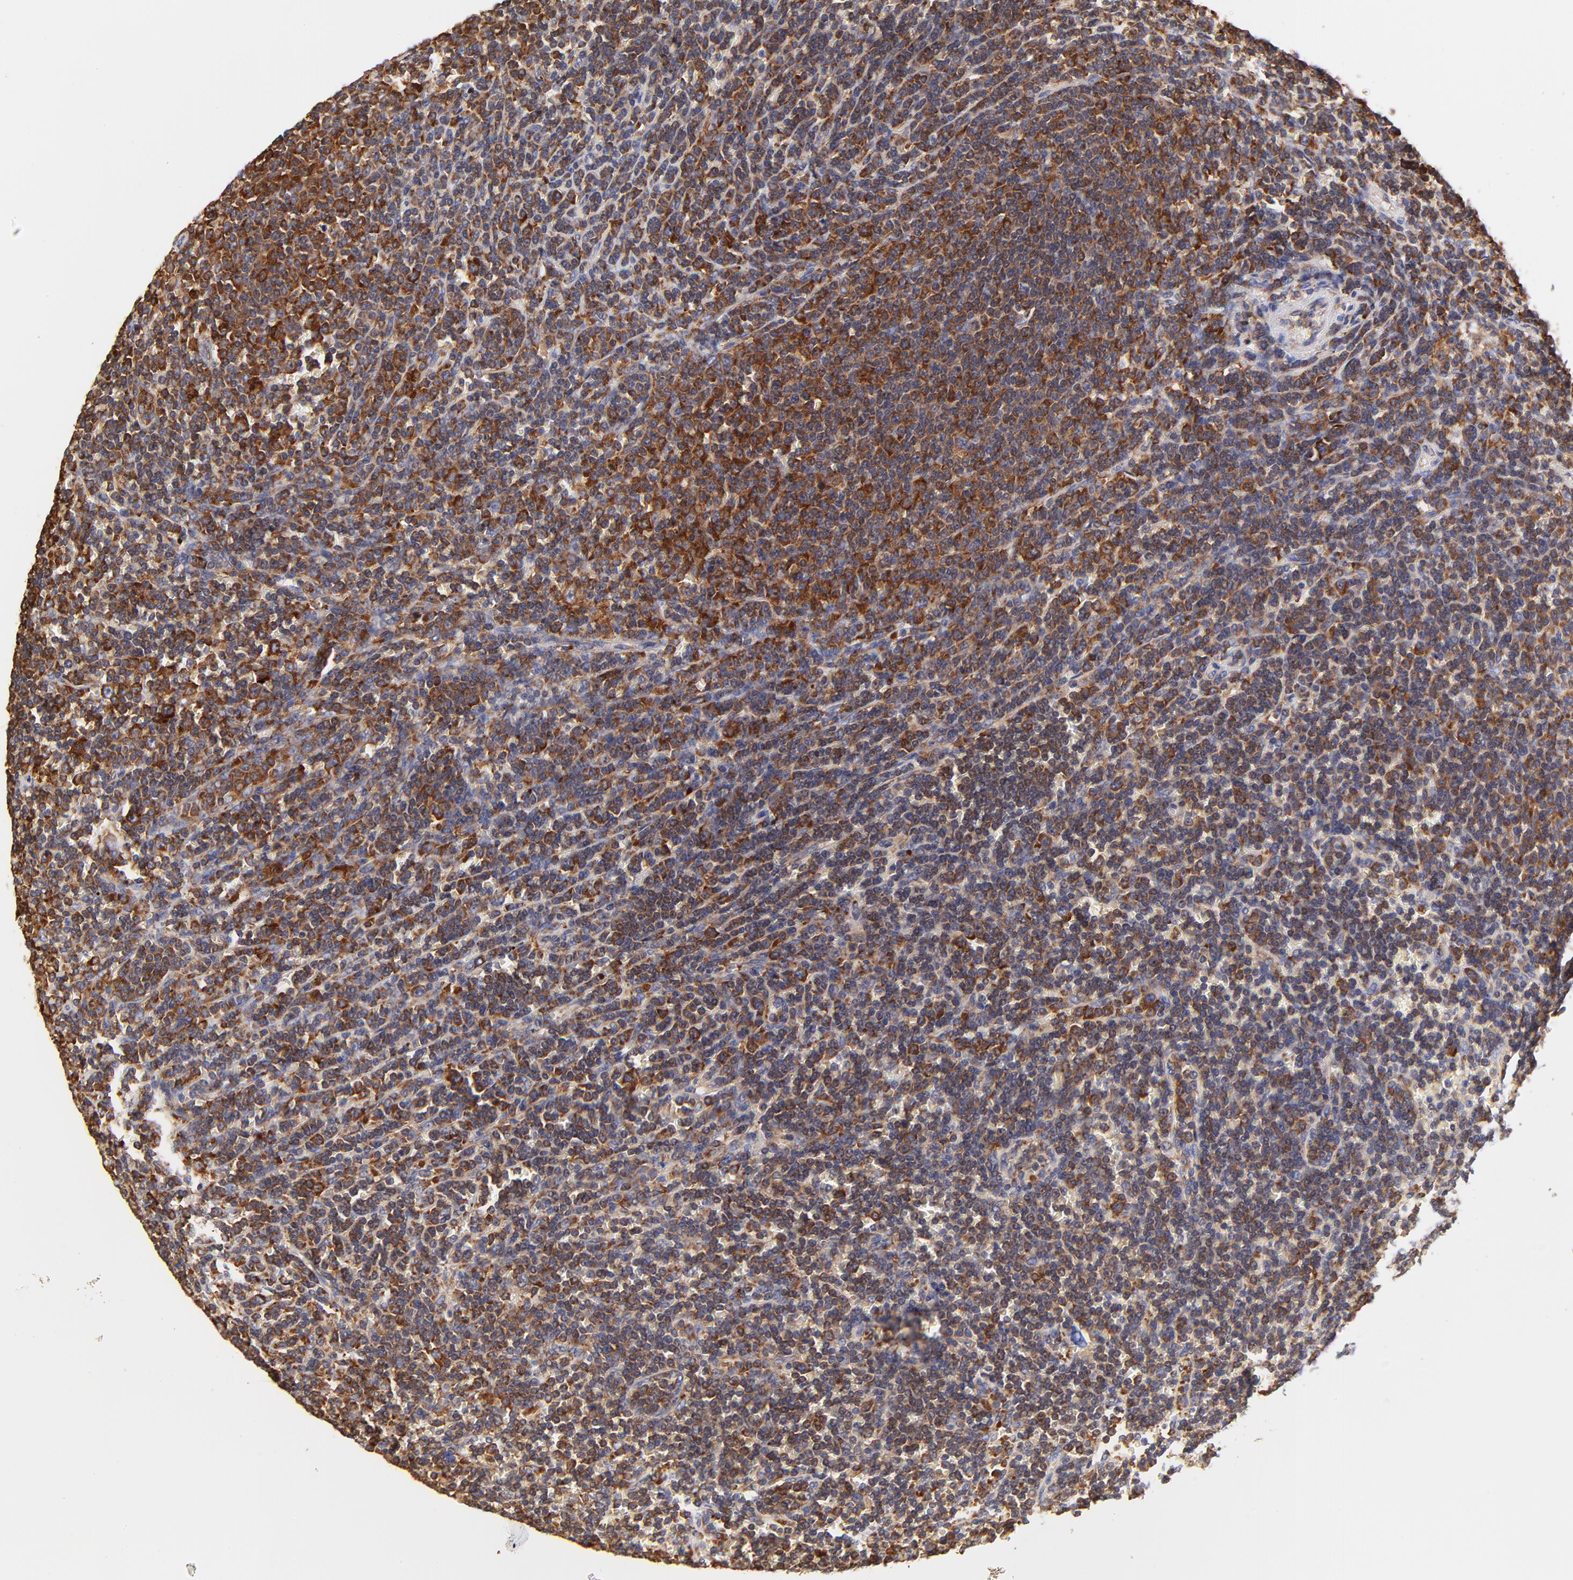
{"staining": {"intensity": "strong", "quantity": "25%-75%", "location": "cytoplasmic/membranous"}, "tissue": "lymphoma", "cell_type": "Tumor cells", "image_type": "cancer", "snomed": [{"axis": "morphology", "description": "Malignant lymphoma, non-Hodgkin's type, Low grade"}, {"axis": "topography", "description": "Spleen"}], "caption": "Immunohistochemistry (IHC) of low-grade malignant lymphoma, non-Hodgkin's type exhibits high levels of strong cytoplasmic/membranous positivity in about 25%-75% of tumor cells. The staining is performed using DAB brown chromogen to label protein expression. The nuclei are counter-stained blue using hematoxylin.", "gene": "RPL27", "patient": {"sex": "male", "age": 80}}